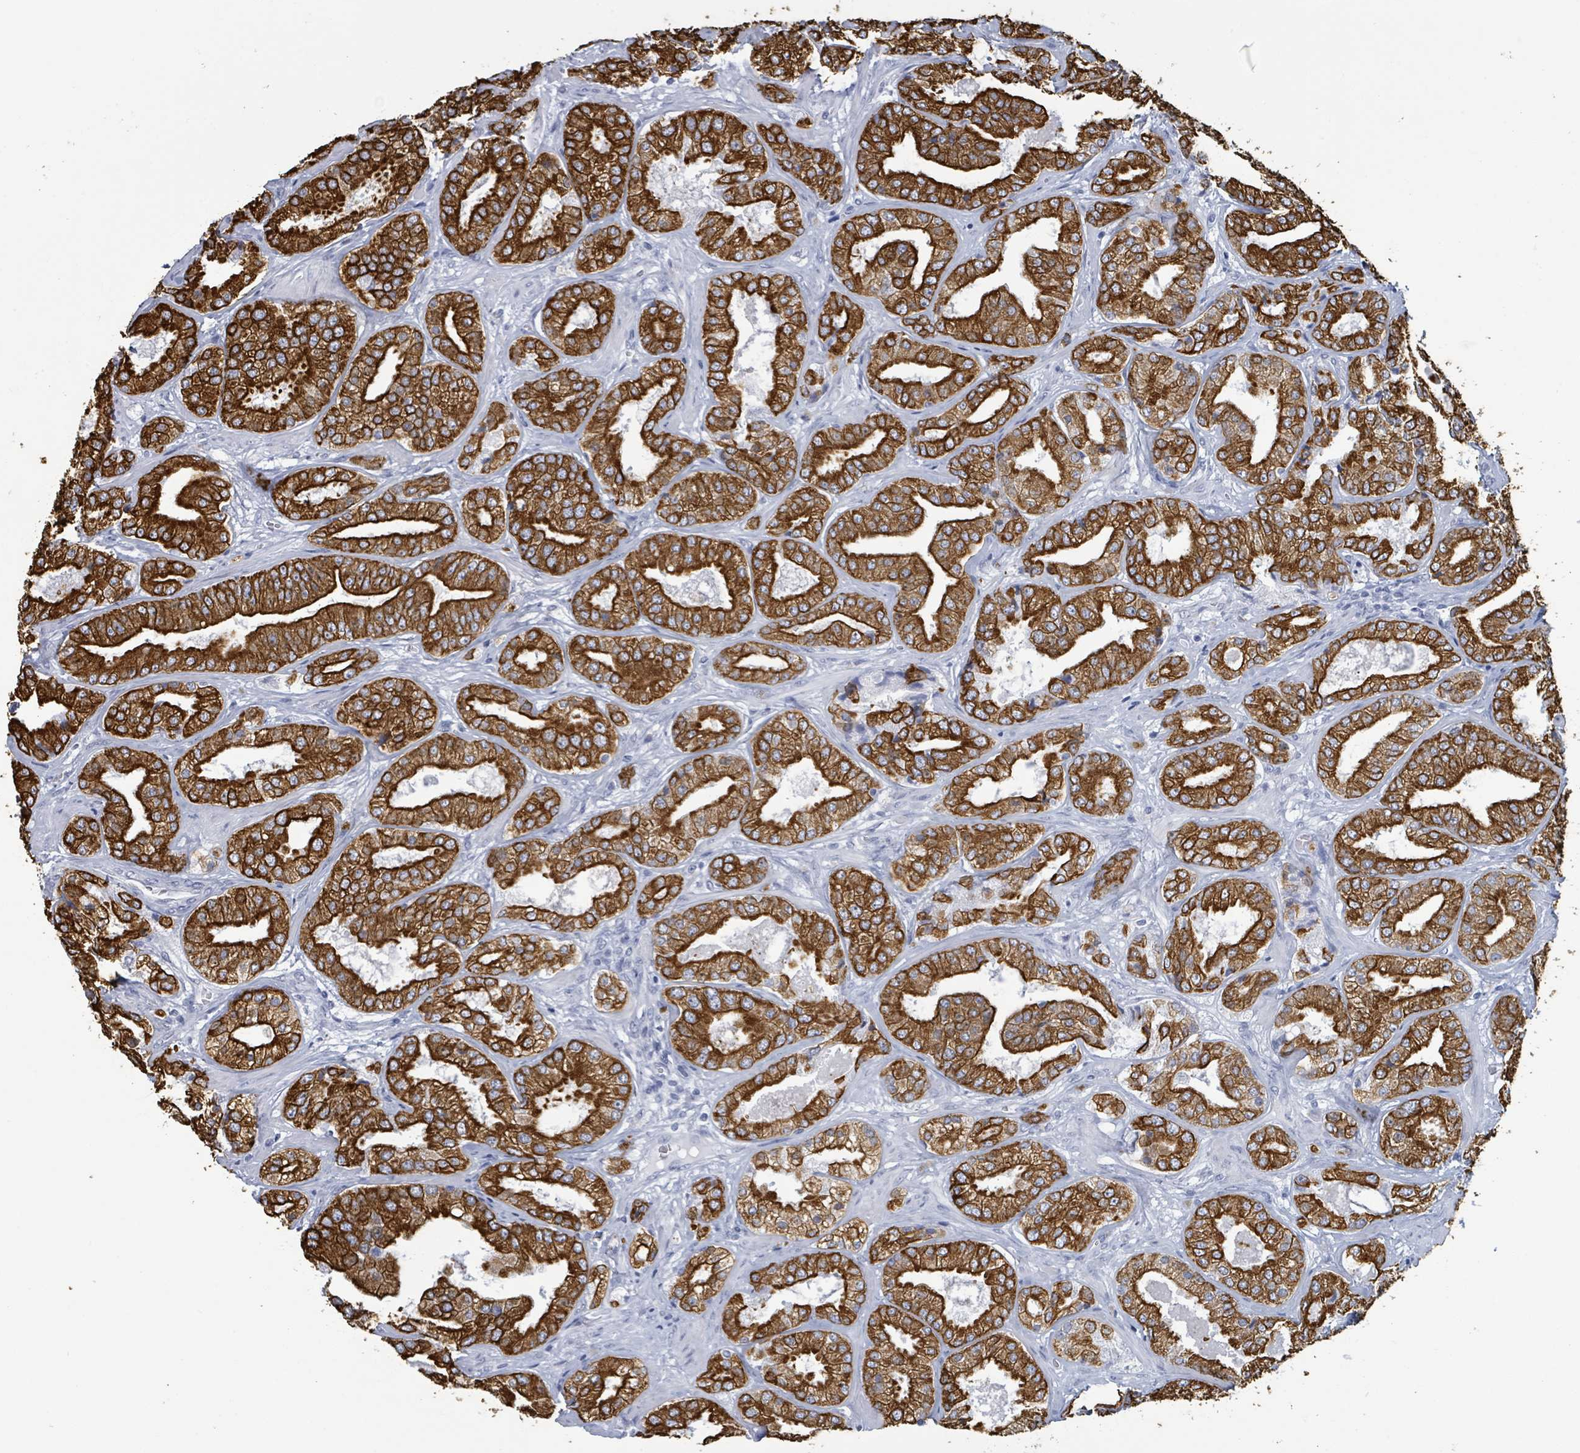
{"staining": {"intensity": "strong", "quantity": ">75%", "location": "cytoplasmic/membranous"}, "tissue": "prostate cancer", "cell_type": "Tumor cells", "image_type": "cancer", "snomed": [{"axis": "morphology", "description": "Adenocarcinoma, High grade"}, {"axis": "topography", "description": "Prostate"}], "caption": "Immunohistochemistry (IHC) staining of prostate cancer, which exhibits high levels of strong cytoplasmic/membranous positivity in about >75% of tumor cells indicating strong cytoplasmic/membranous protein expression. The staining was performed using DAB (brown) for protein detection and nuclei were counterstained in hematoxylin (blue).", "gene": "KRT8", "patient": {"sex": "male", "age": 63}}